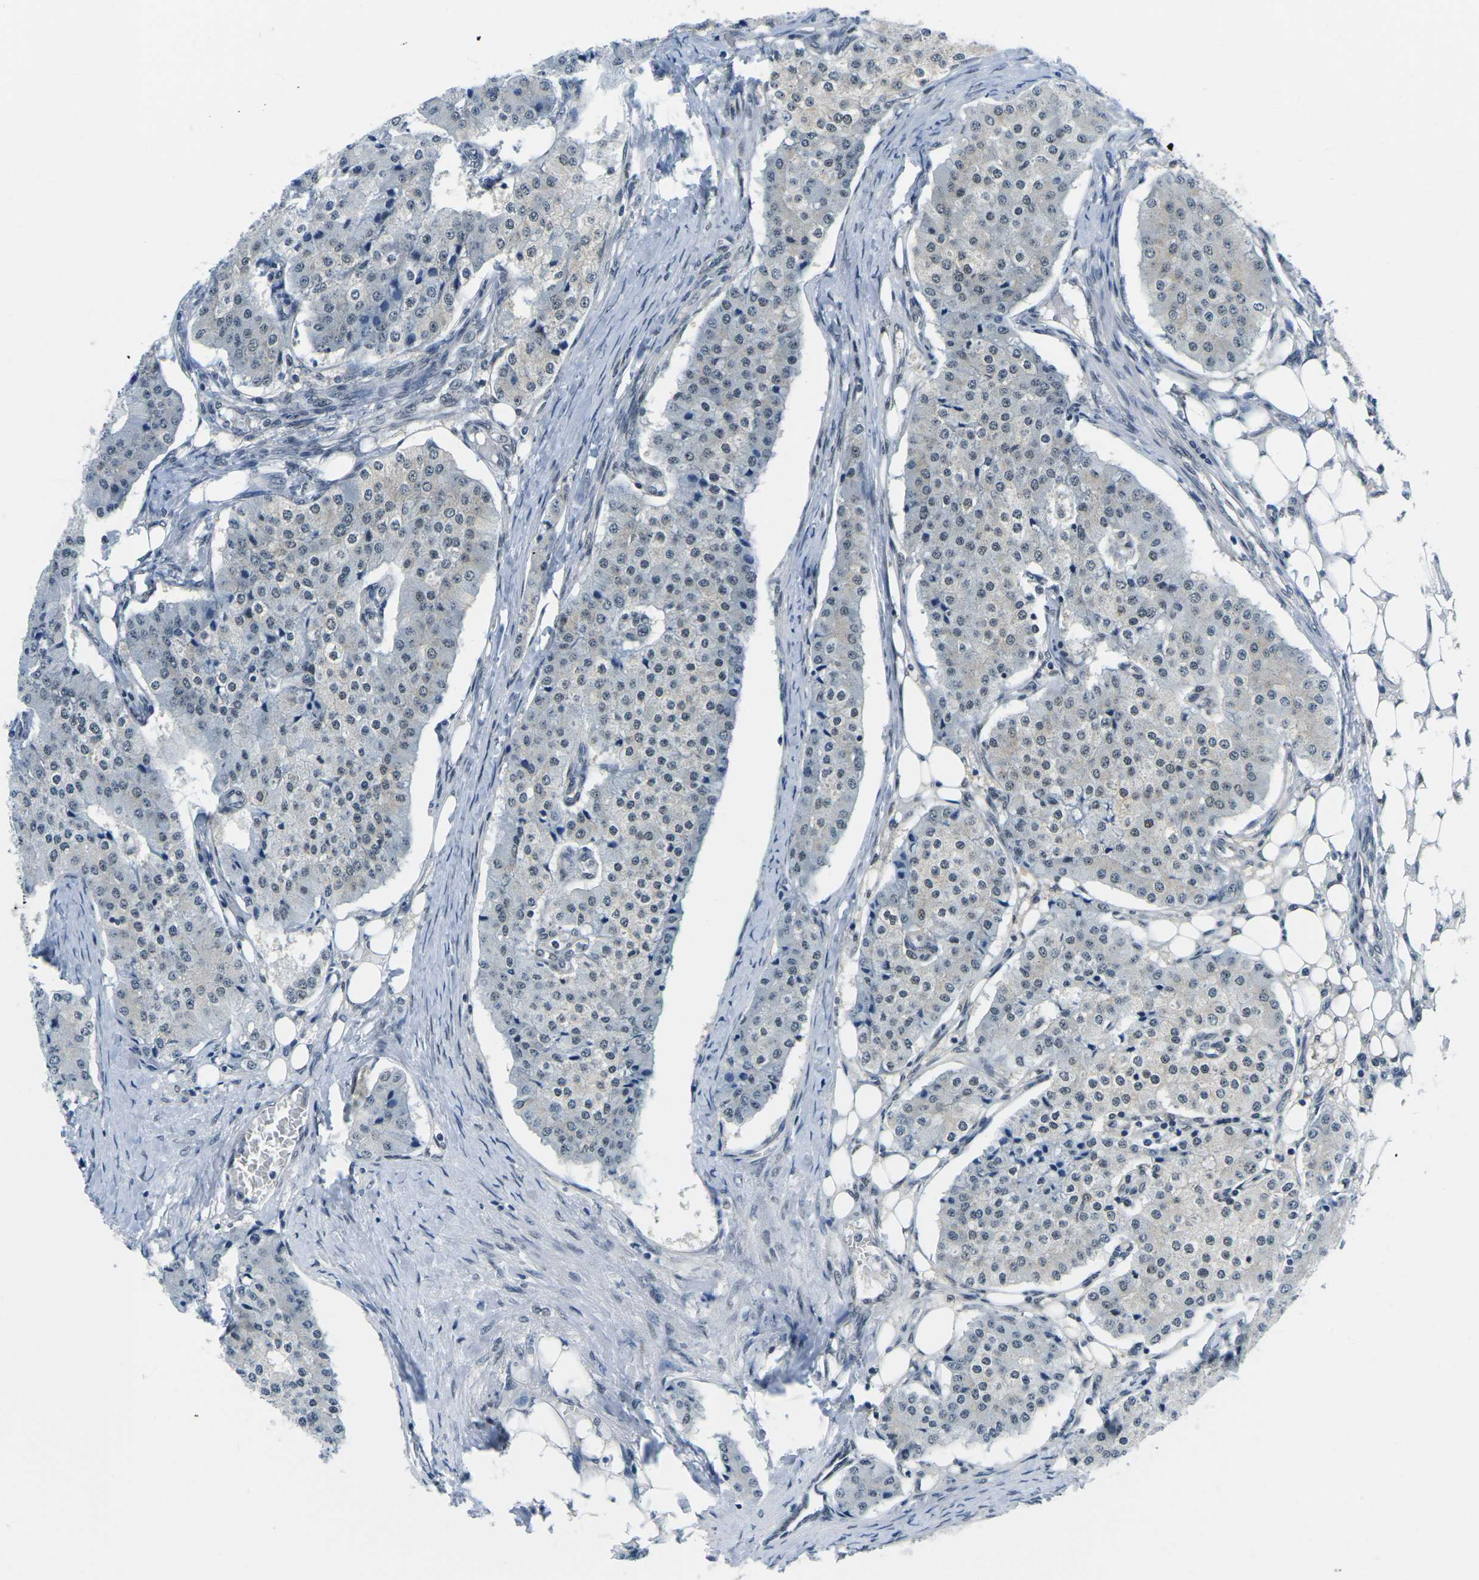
{"staining": {"intensity": "moderate", "quantity": "25%-75%", "location": "nuclear"}, "tissue": "carcinoid", "cell_type": "Tumor cells", "image_type": "cancer", "snomed": [{"axis": "morphology", "description": "Carcinoid, malignant, NOS"}, {"axis": "topography", "description": "Colon"}], "caption": "Carcinoid (malignant) stained with a brown dye exhibits moderate nuclear positive staining in about 25%-75% of tumor cells.", "gene": "UBA7", "patient": {"sex": "female", "age": 52}}